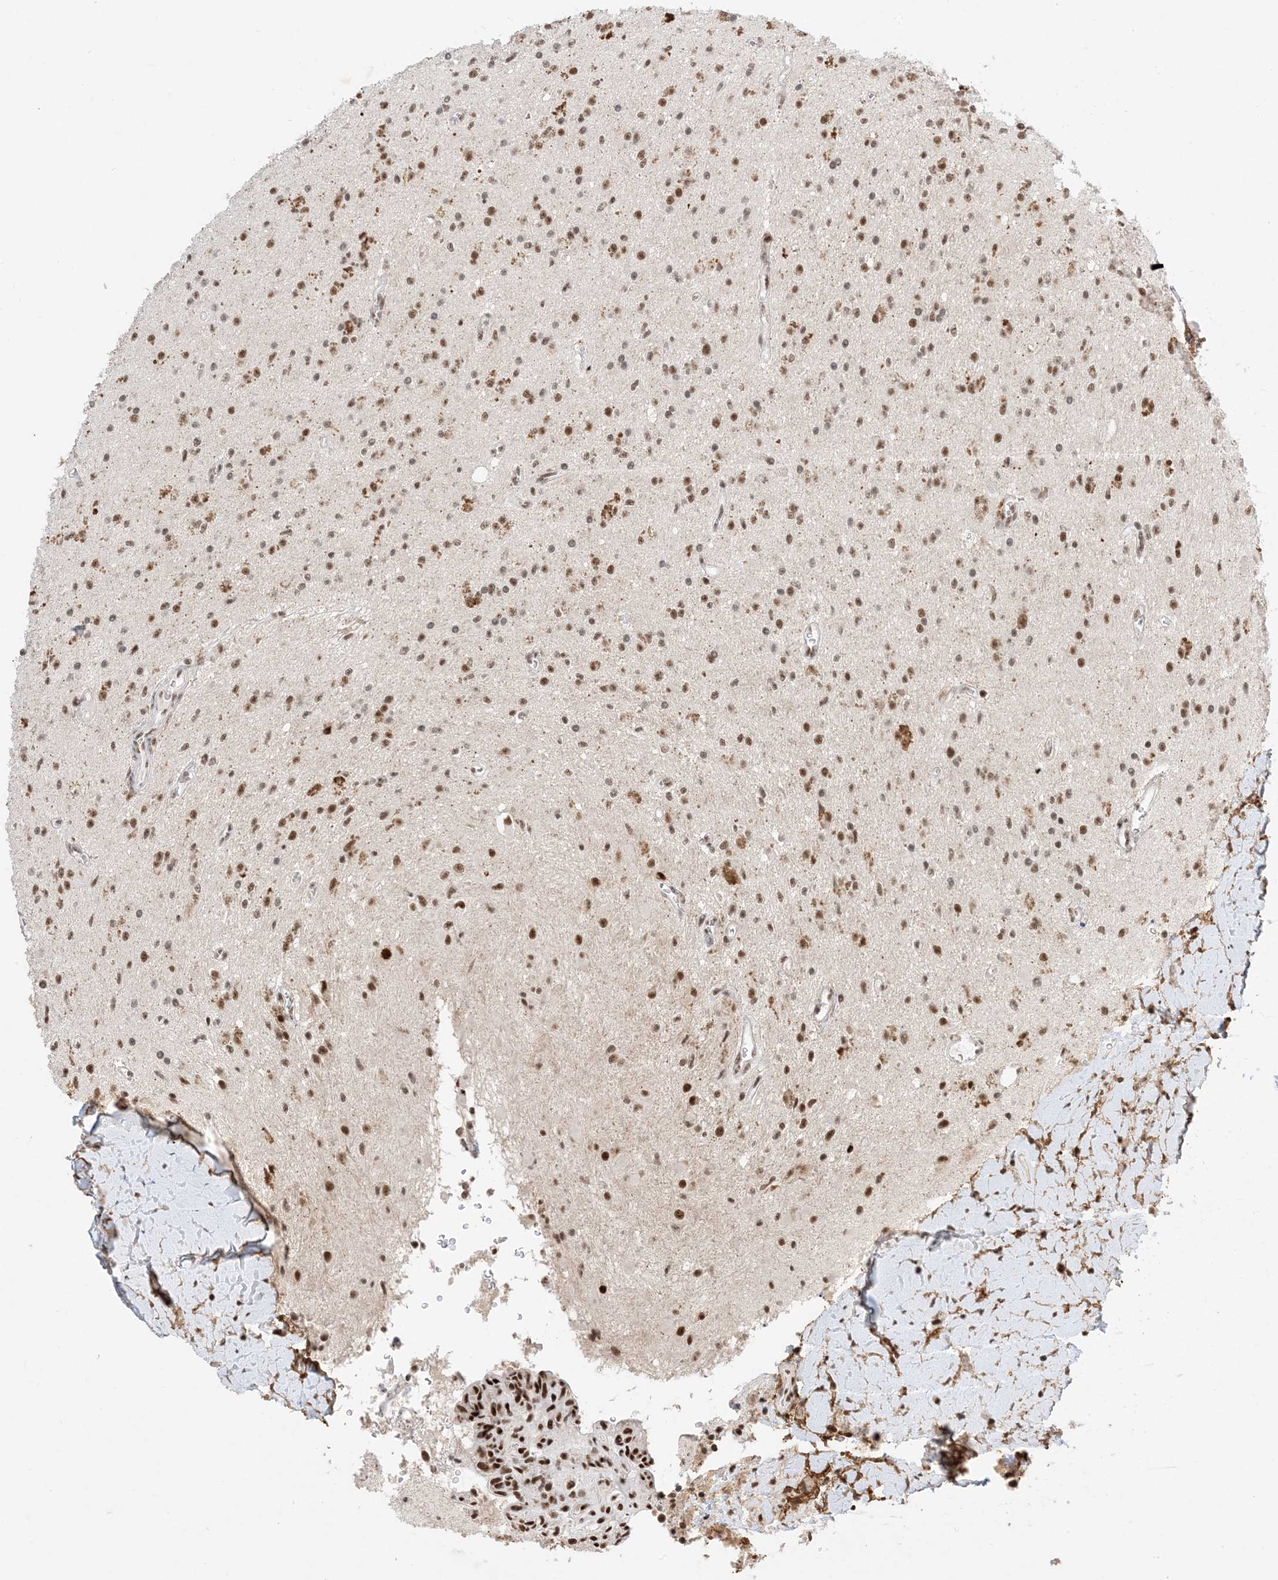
{"staining": {"intensity": "moderate", "quantity": ">75%", "location": "nuclear"}, "tissue": "glioma", "cell_type": "Tumor cells", "image_type": "cancer", "snomed": [{"axis": "morphology", "description": "Glioma, malignant, High grade"}, {"axis": "topography", "description": "Brain"}], "caption": "Immunohistochemistry photomicrograph of human glioma stained for a protein (brown), which reveals medium levels of moderate nuclear expression in approximately >75% of tumor cells.", "gene": "SF3A3", "patient": {"sex": "male", "age": 34}}